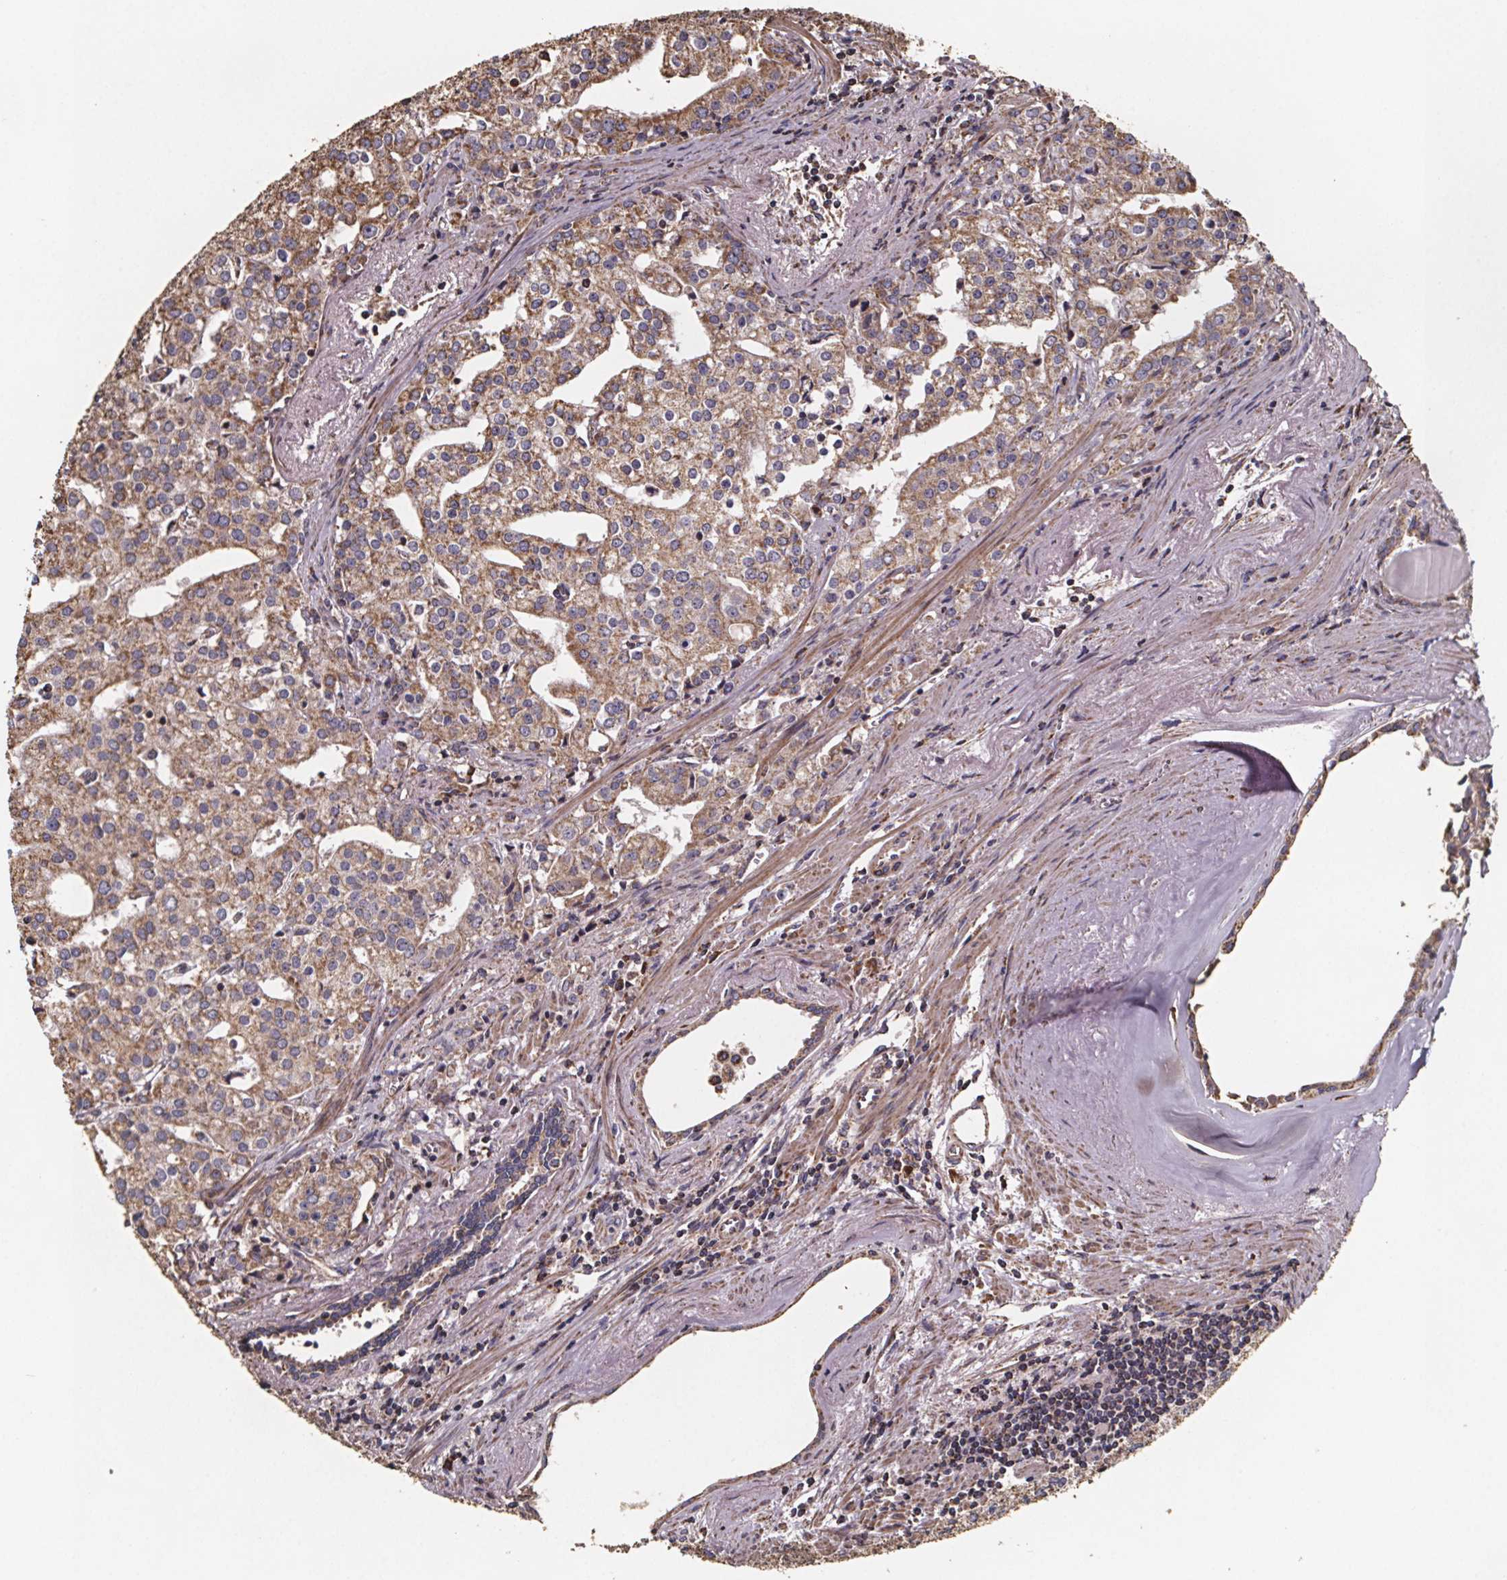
{"staining": {"intensity": "moderate", "quantity": ">75%", "location": "cytoplasmic/membranous"}, "tissue": "prostate cancer", "cell_type": "Tumor cells", "image_type": "cancer", "snomed": [{"axis": "morphology", "description": "Adenocarcinoma, High grade"}, {"axis": "topography", "description": "Prostate"}], "caption": "Moderate cytoplasmic/membranous expression is appreciated in about >75% of tumor cells in prostate cancer (adenocarcinoma (high-grade)). (brown staining indicates protein expression, while blue staining denotes nuclei).", "gene": "SLC35D2", "patient": {"sex": "male", "age": 68}}